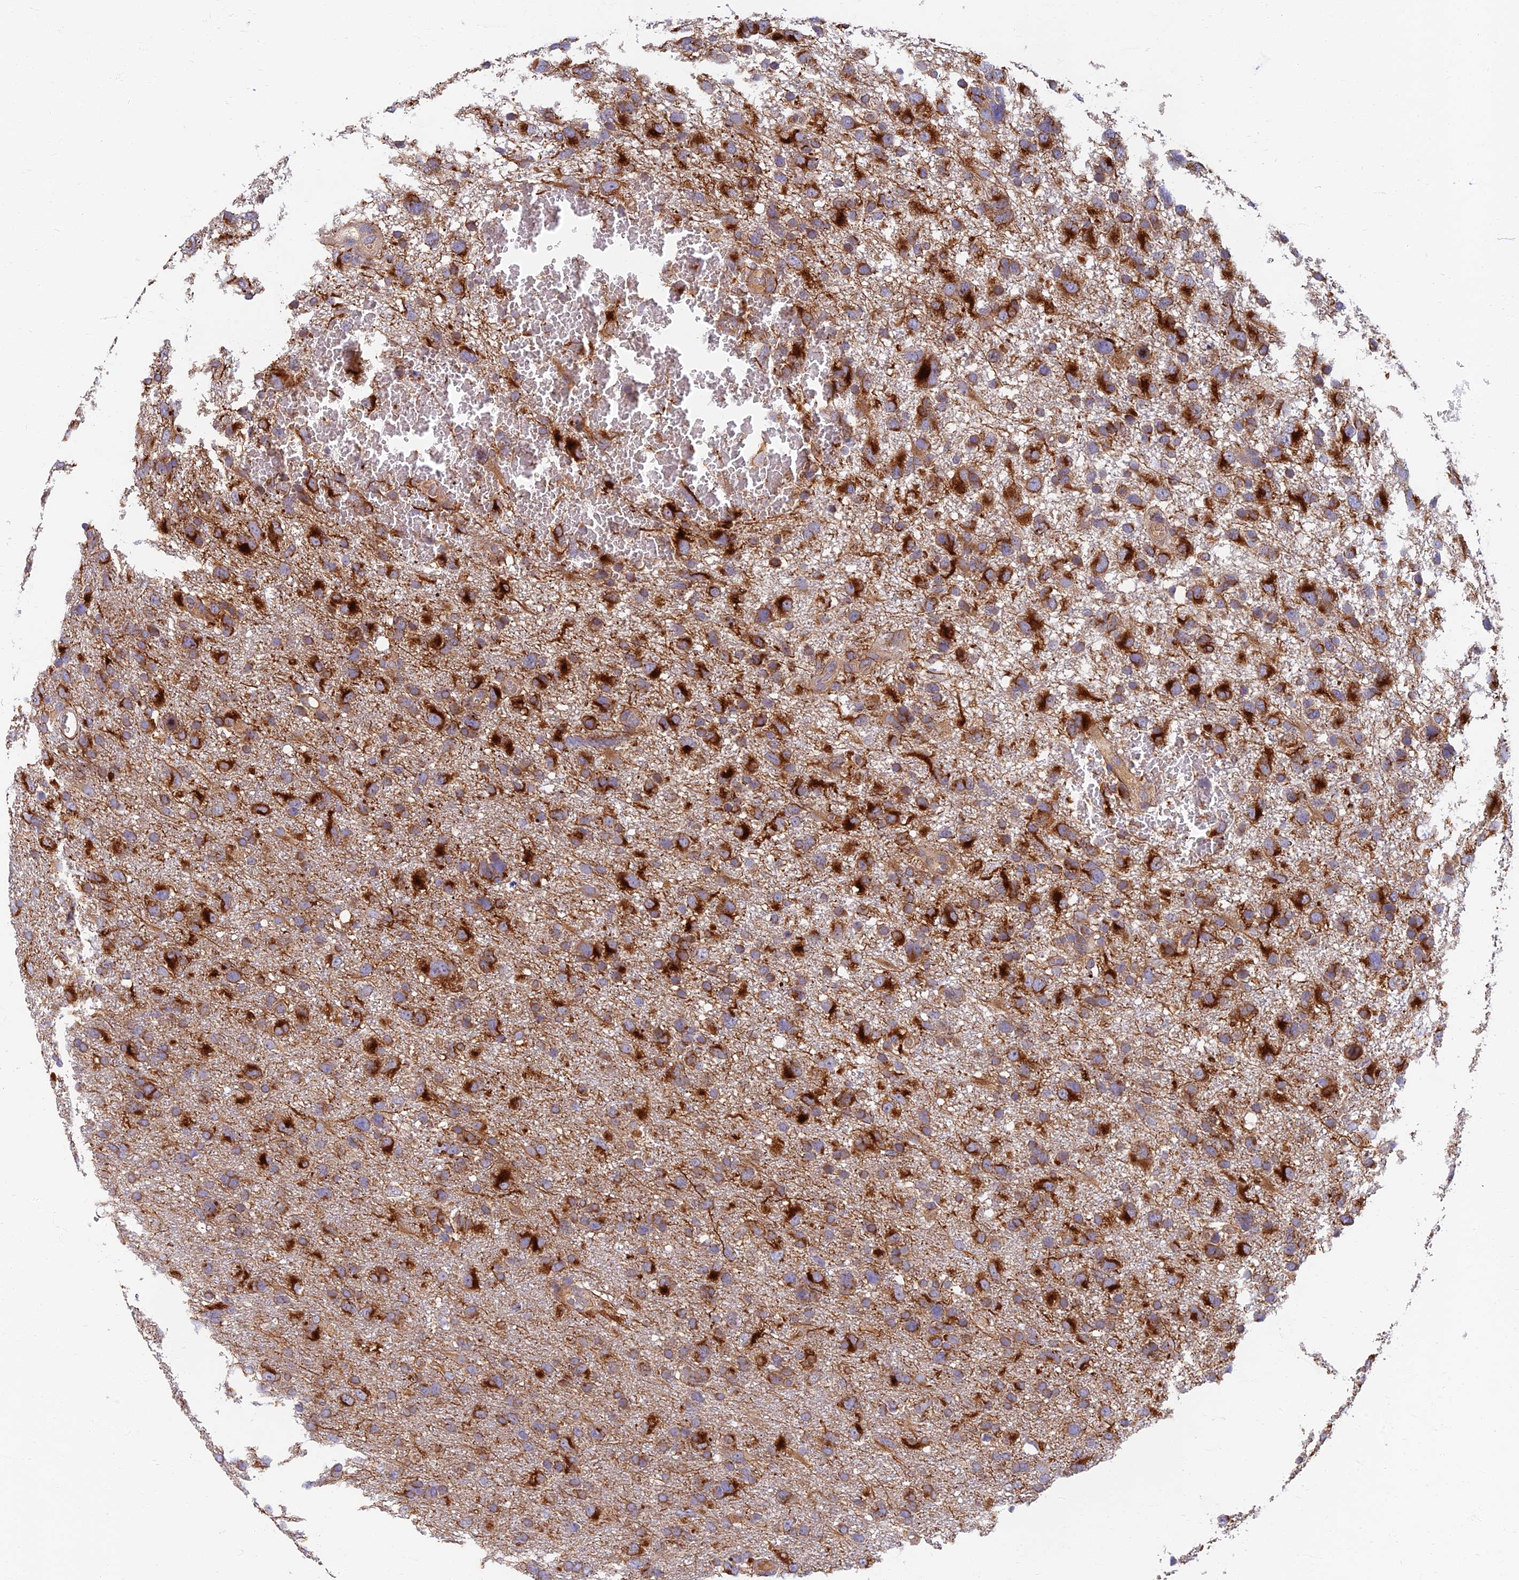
{"staining": {"intensity": "strong", "quantity": ">75%", "location": "cytoplasmic/membranous"}, "tissue": "glioma", "cell_type": "Tumor cells", "image_type": "cancer", "snomed": [{"axis": "morphology", "description": "Glioma, malignant, High grade"}, {"axis": "topography", "description": "Brain"}], "caption": "This is a histology image of immunohistochemistry staining of glioma, which shows strong positivity in the cytoplasmic/membranous of tumor cells.", "gene": "SOGA1", "patient": {"sex": "male", "age": 61}}